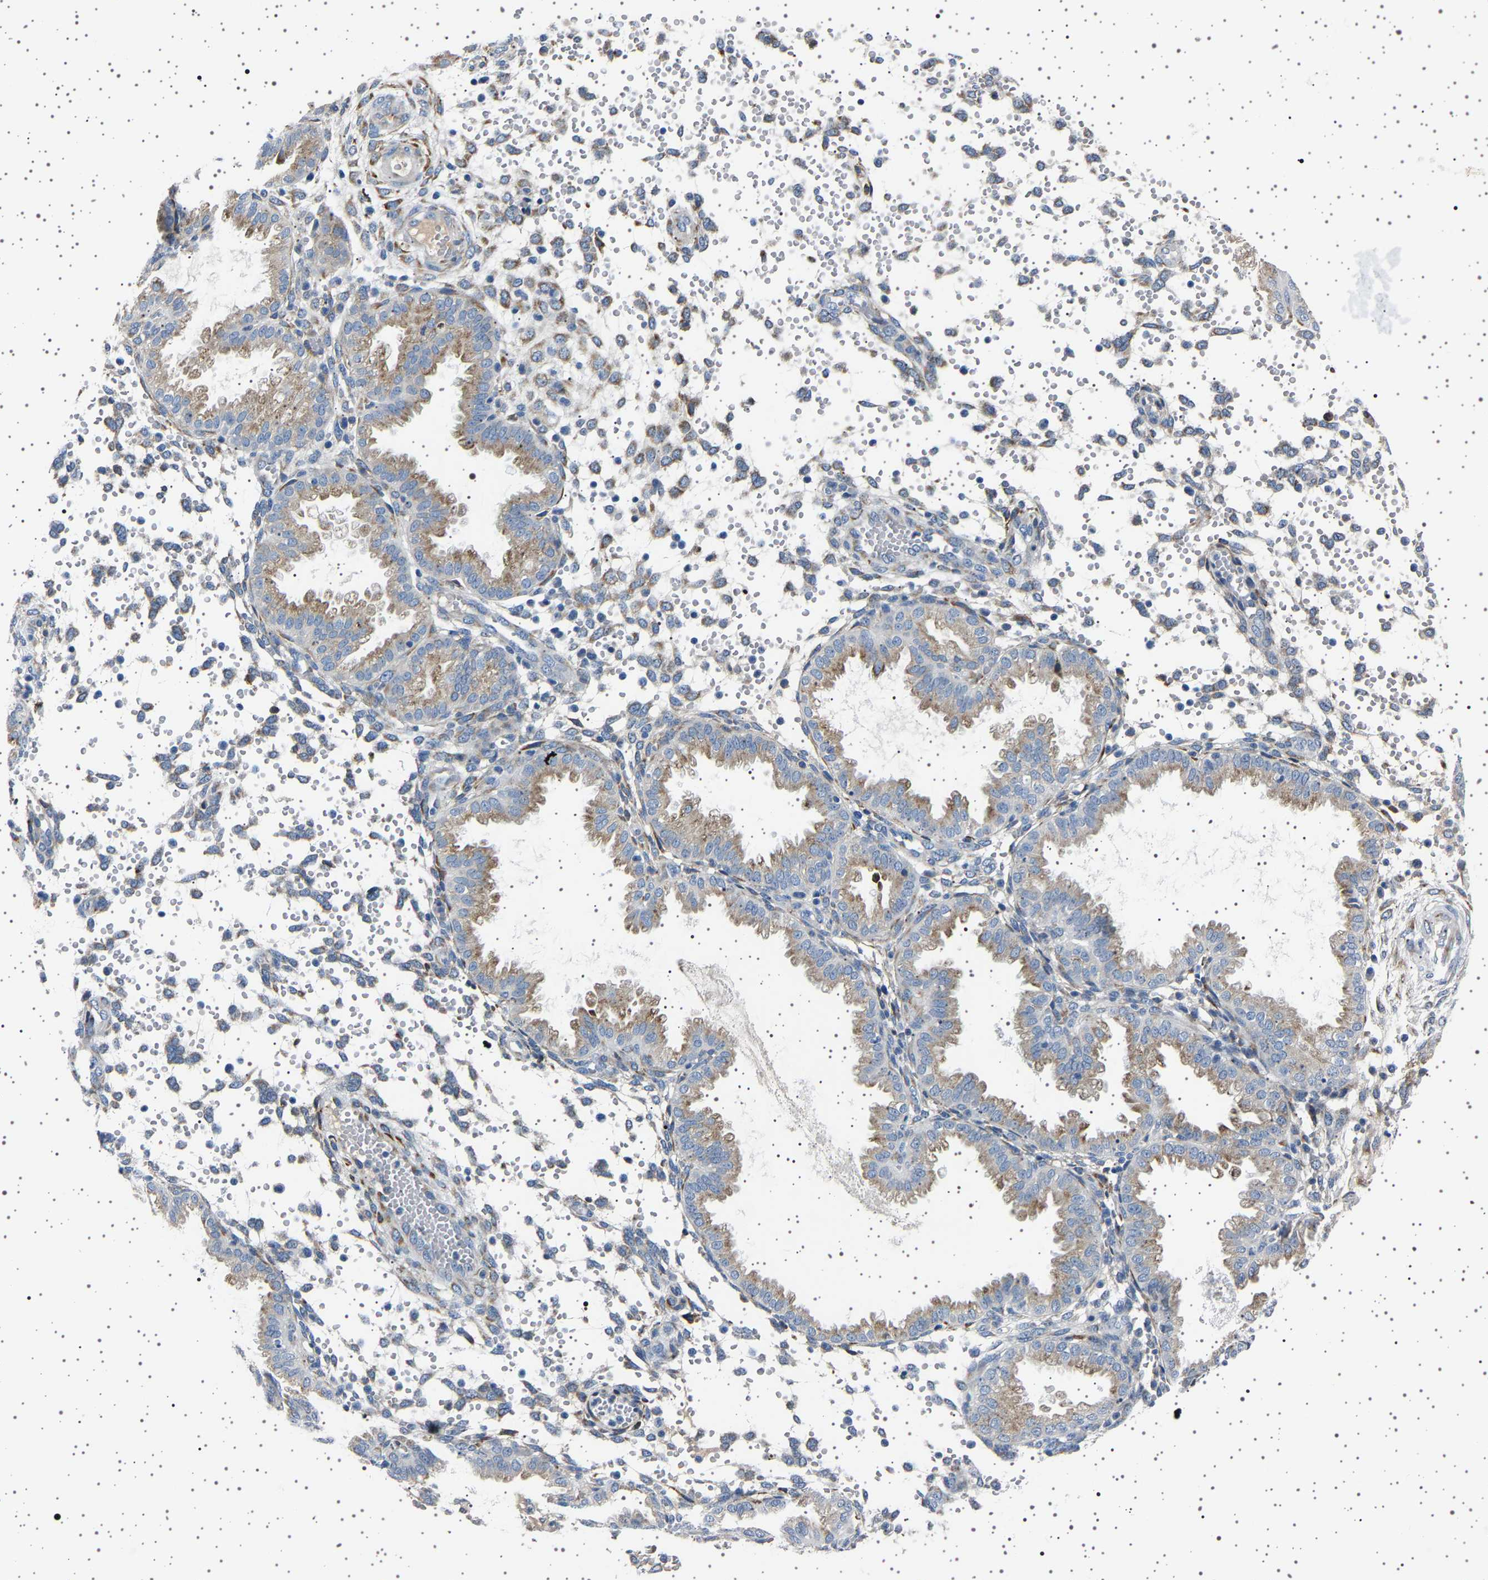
{"staining": {"intensity": "weak", "quantity": "<25%", "location": "cytoplasmic/membranous"}, "tissue": "endometrium", "cell_type": "Cells in endometrial stroma", "image_type": "normal", "snomed": [{"axis": "morphology", "description": "Normal tissue, NOS"}, {"axis": "topography", "description": "Endometrium"}], "caption": "Immunohistochemical staining of unremarkable human endometrium exhibits no significant positivity in cells in endometrial stroma.", "gene": "FTCD", "patient": {"sex": "female", "age": 33}}